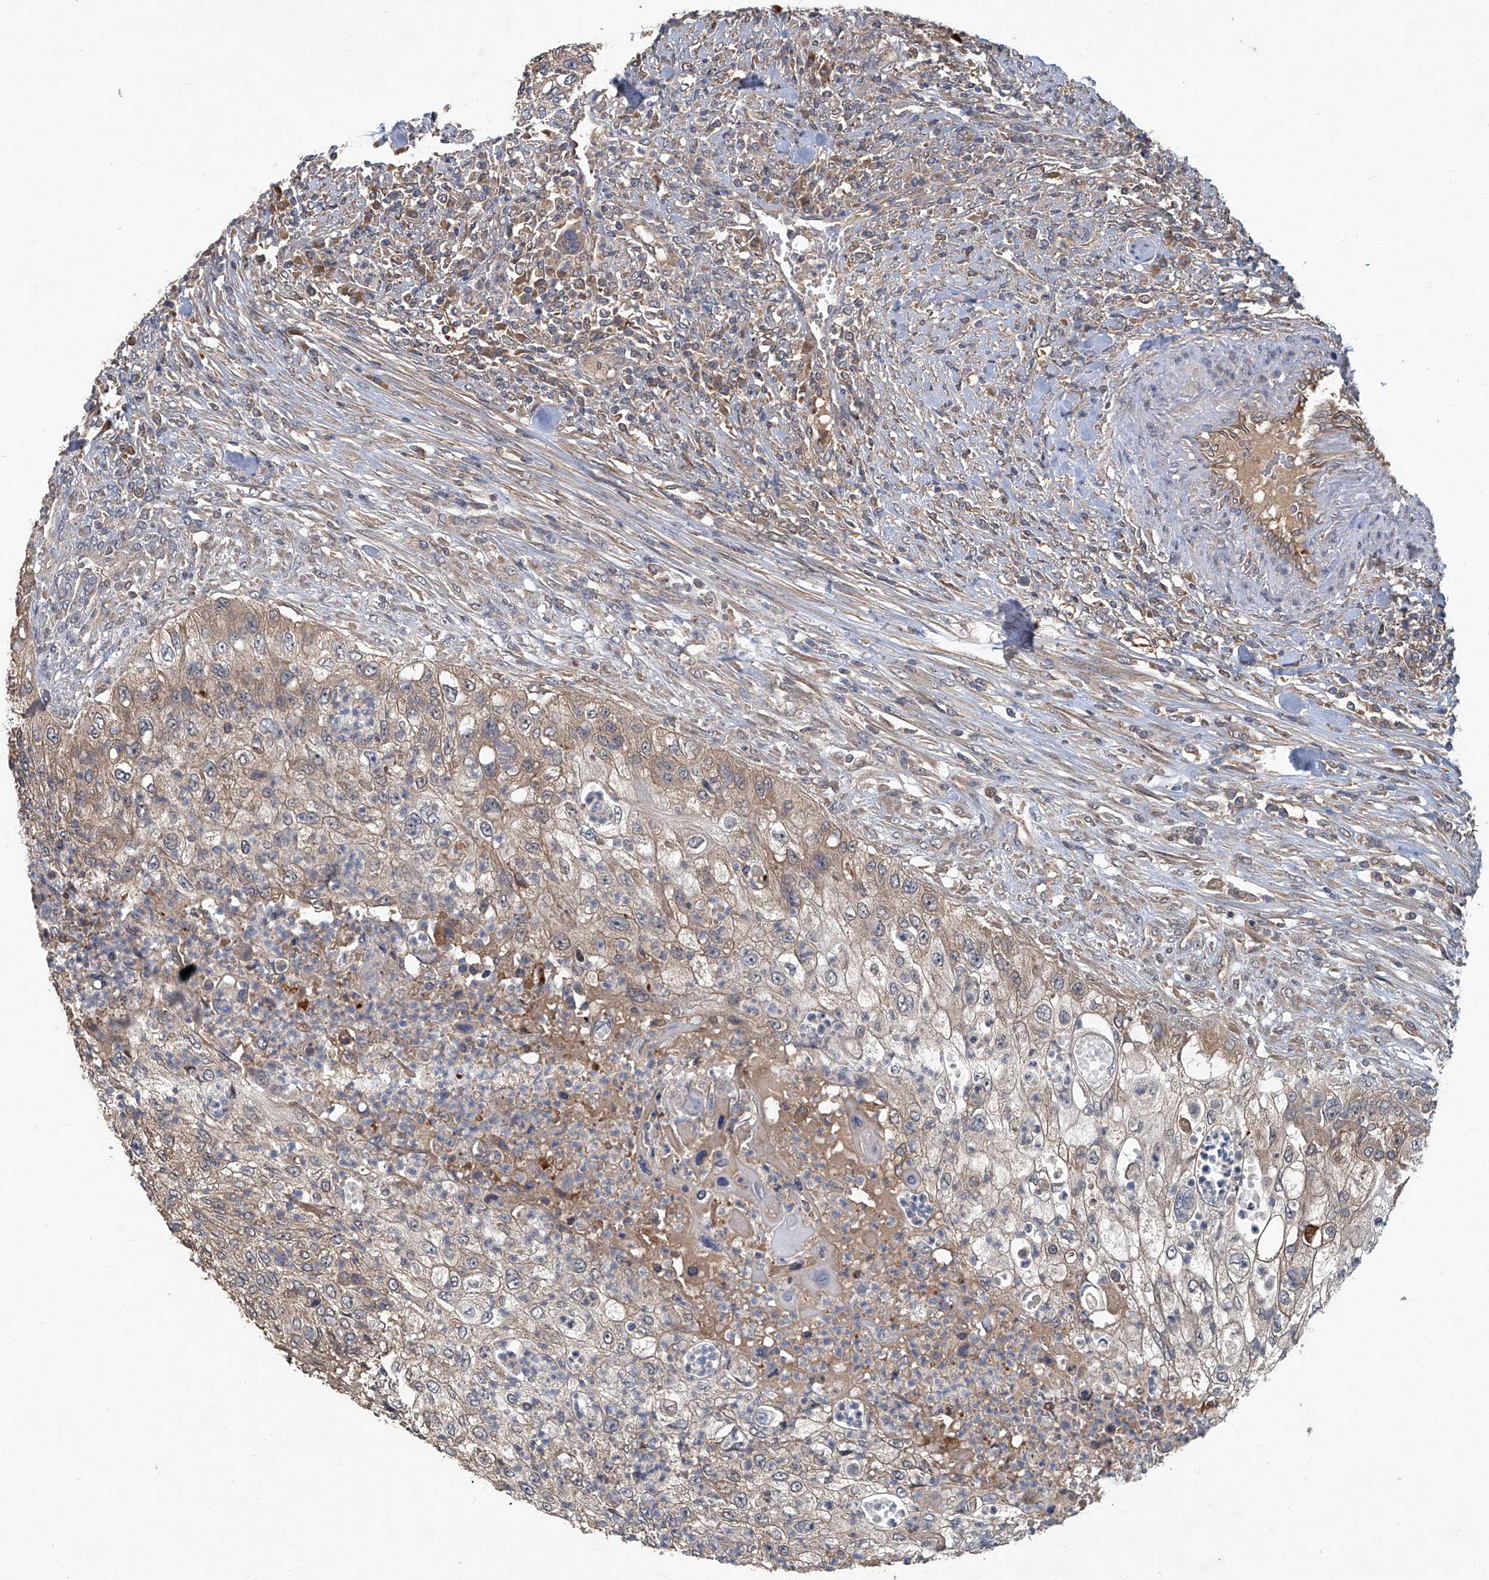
{"staining": {"intensity": "weak", "quantity": ">75%", "location": "cytoplasmic/membranous"}, "tissue": "urothelial cancer", "cell_type": "Tumor cells", "image_type": "cancer", "snomed": [{"axis": "morphology", "description": "Urothelial carcinoma, High grade"}, {"axis": "topography", "description": "Urinary bladder"}], "caption": "Brown immunohistochemical staining in human high-grade urothelial carcinoma displays weak cytoplasmic/membranous staining in about >75% of tumor cells.", "gene": "ANKRD34A", "patient": {"sex": "female", "age": 60}}